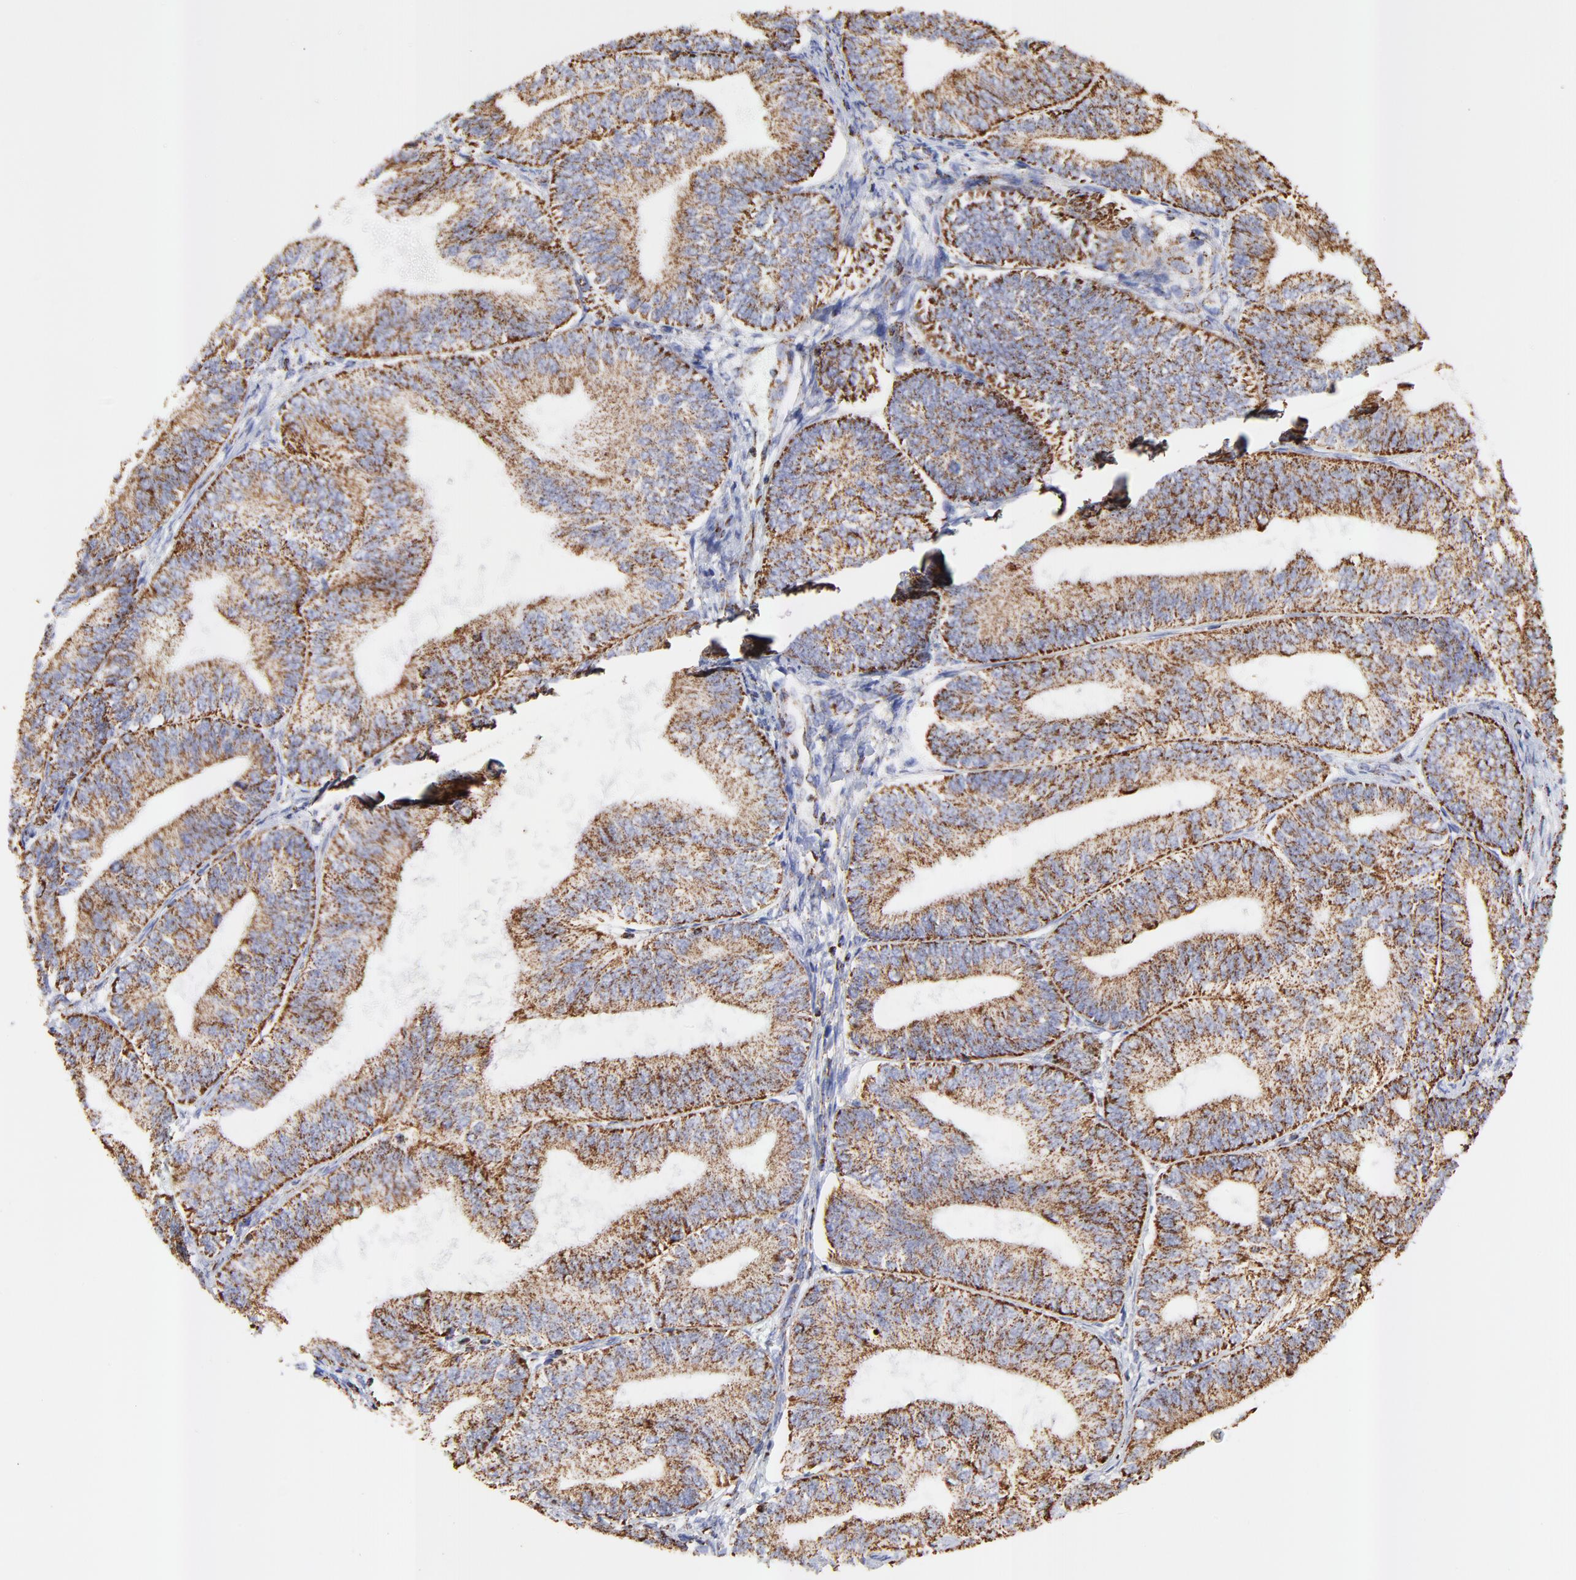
{"staining": {"intensity": "moderate", "quantity": ">75%", "location": "cytoplasmic/membranous"}, "tissue": "endometrial cancer", "cell_type": "Tumor cells", "image_type": "cancer", "snomed": [{"axis": "morphology", "description": "Adenocarcinoma, NOS"}, {"axis": "topography", "description": "Endometrium"}], "caption": "Protein expression by IHC shows moderate cytoplasmic/membranous expression in approximately >75% of tumor cells in adenocarcinoma (endometrial).", "gene": "COX4I1", "patient": {"sex": "female", "age": 55}}